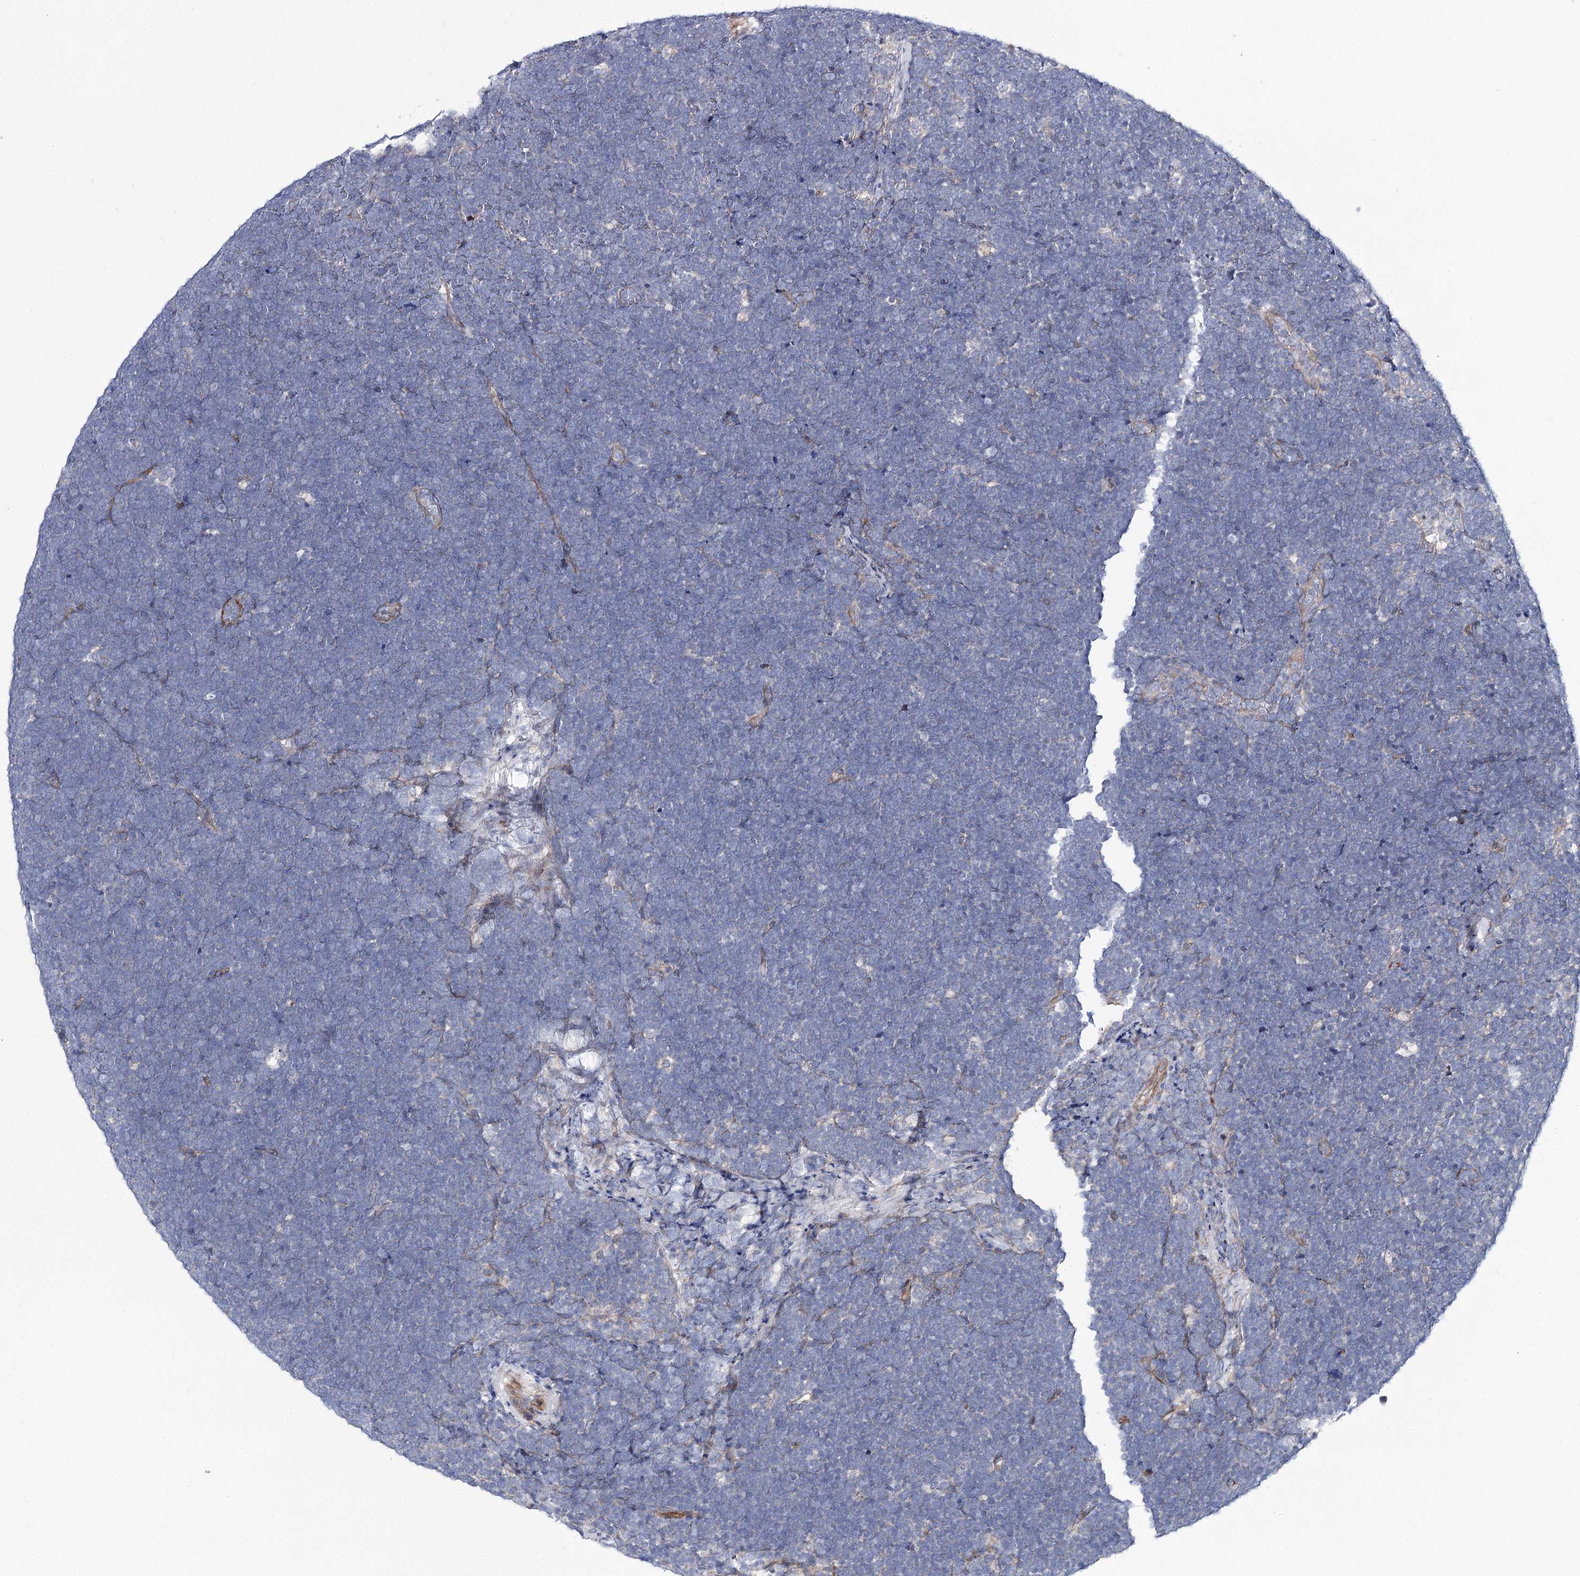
{"staining": {"intensity": "negative", "quantity": "none", "location": "none"}, "tissue": "lymphoma", "cell_type": "Tumor cells", "image_type": "cancer", "snomed": [{"axis": "morphology", "description": "Malignant lymphoma, non-Hodgkin's type, High grade"}, {"axis": "topography", "description": "Lymph node"}], "caption": "Tumor cells show no significant protein staining in lymphoma.", "gene": "ARHGAP32", "patient": {"sex": "male", "age": 13}}